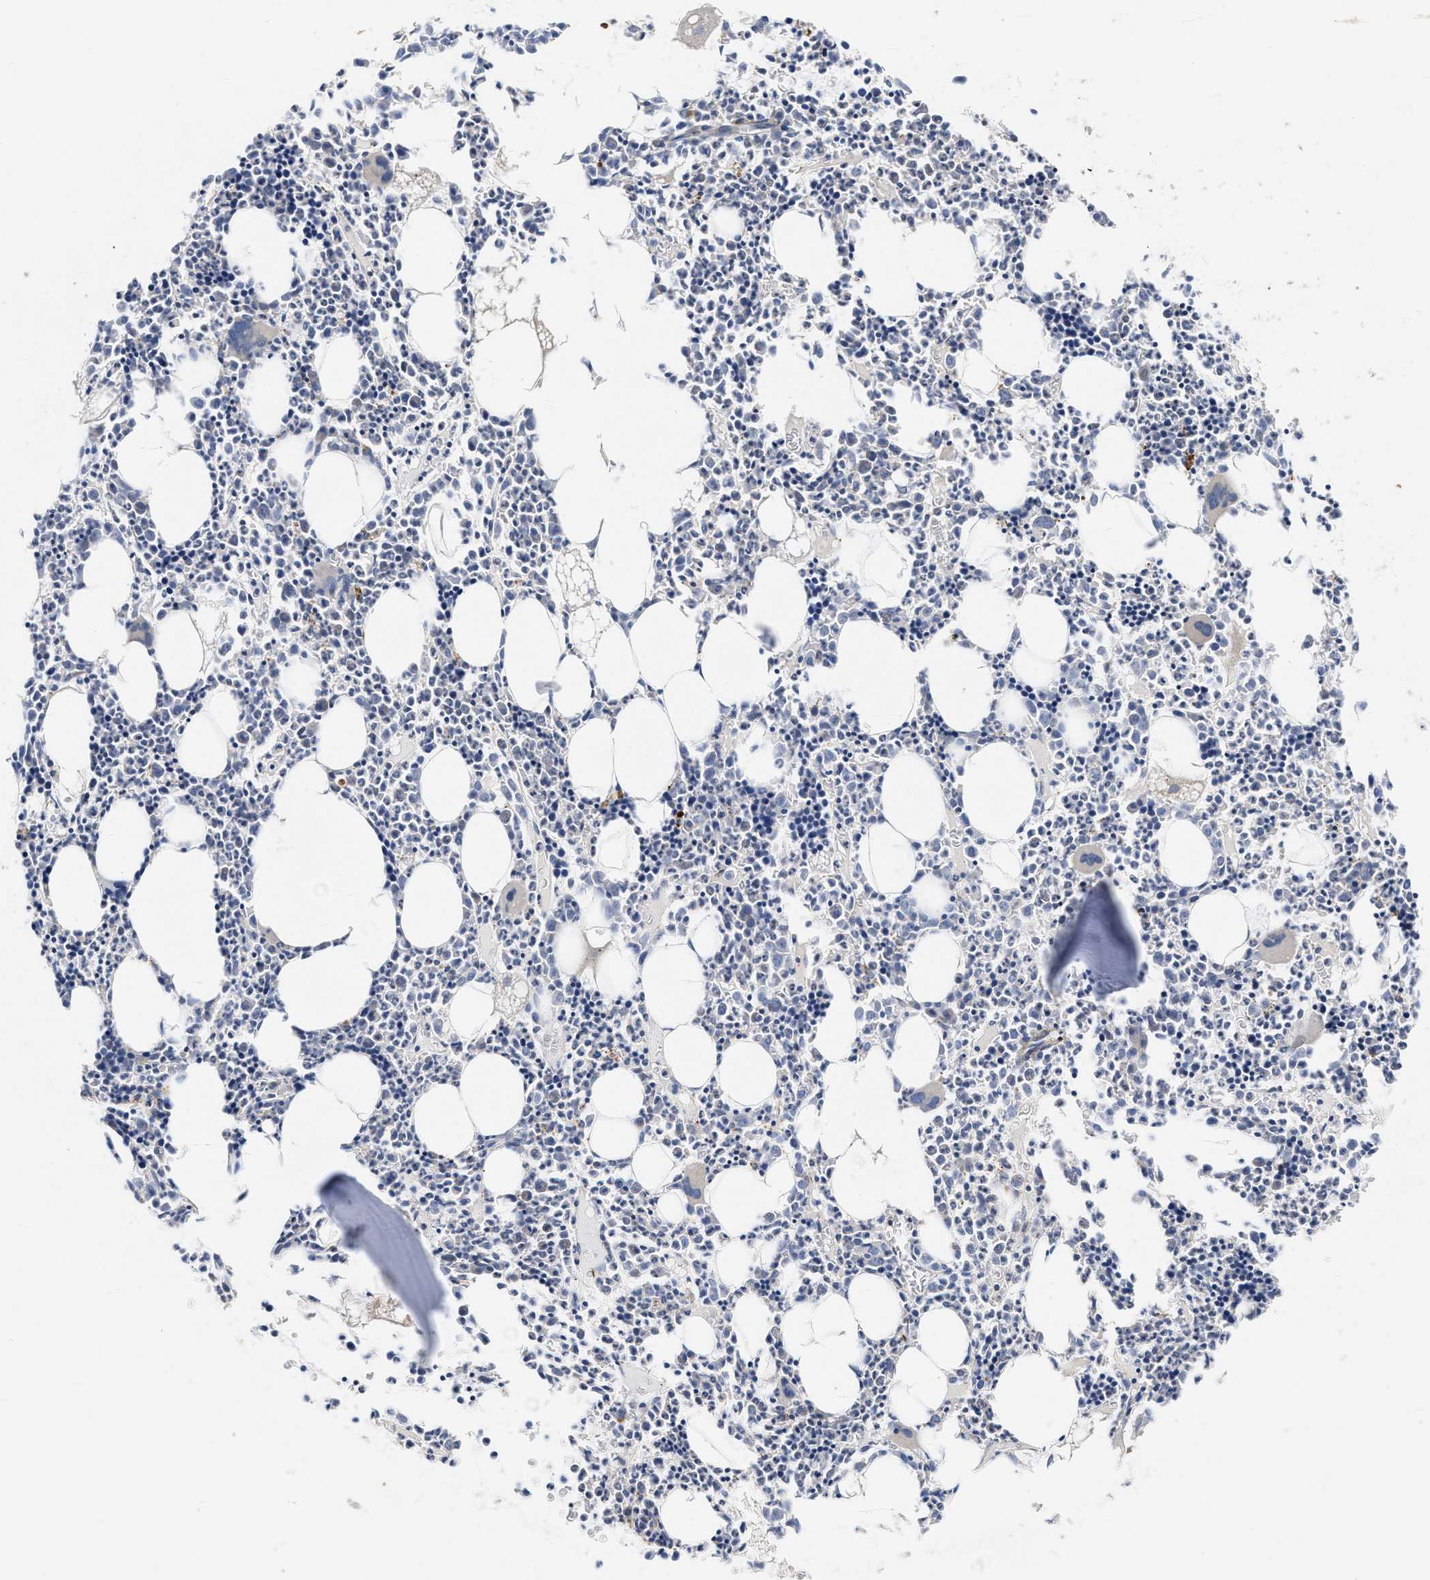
{"staining": {"intensity": "weak", "quantity": "<25%", "location": "cytoplasmic/membranous"}, "tissue": "bone marrow", "cell_type": "Hematopoietic cells", "image_type": "normal", "snomed": [{"axis": "morphology", "description": "Normal tissue, NOS"}, {"axis": "morphology", "description": "Inflammation, NOS"}, {"axis": "topography", "description": "Bone marrow"}], "caption": "DAB immunohistochemical staining of unremarkable human bone marrow reveals no significant staining in hematopoietic cells.", "gene": "PDP1", "patient": {"sex": "female", "age": 40}}